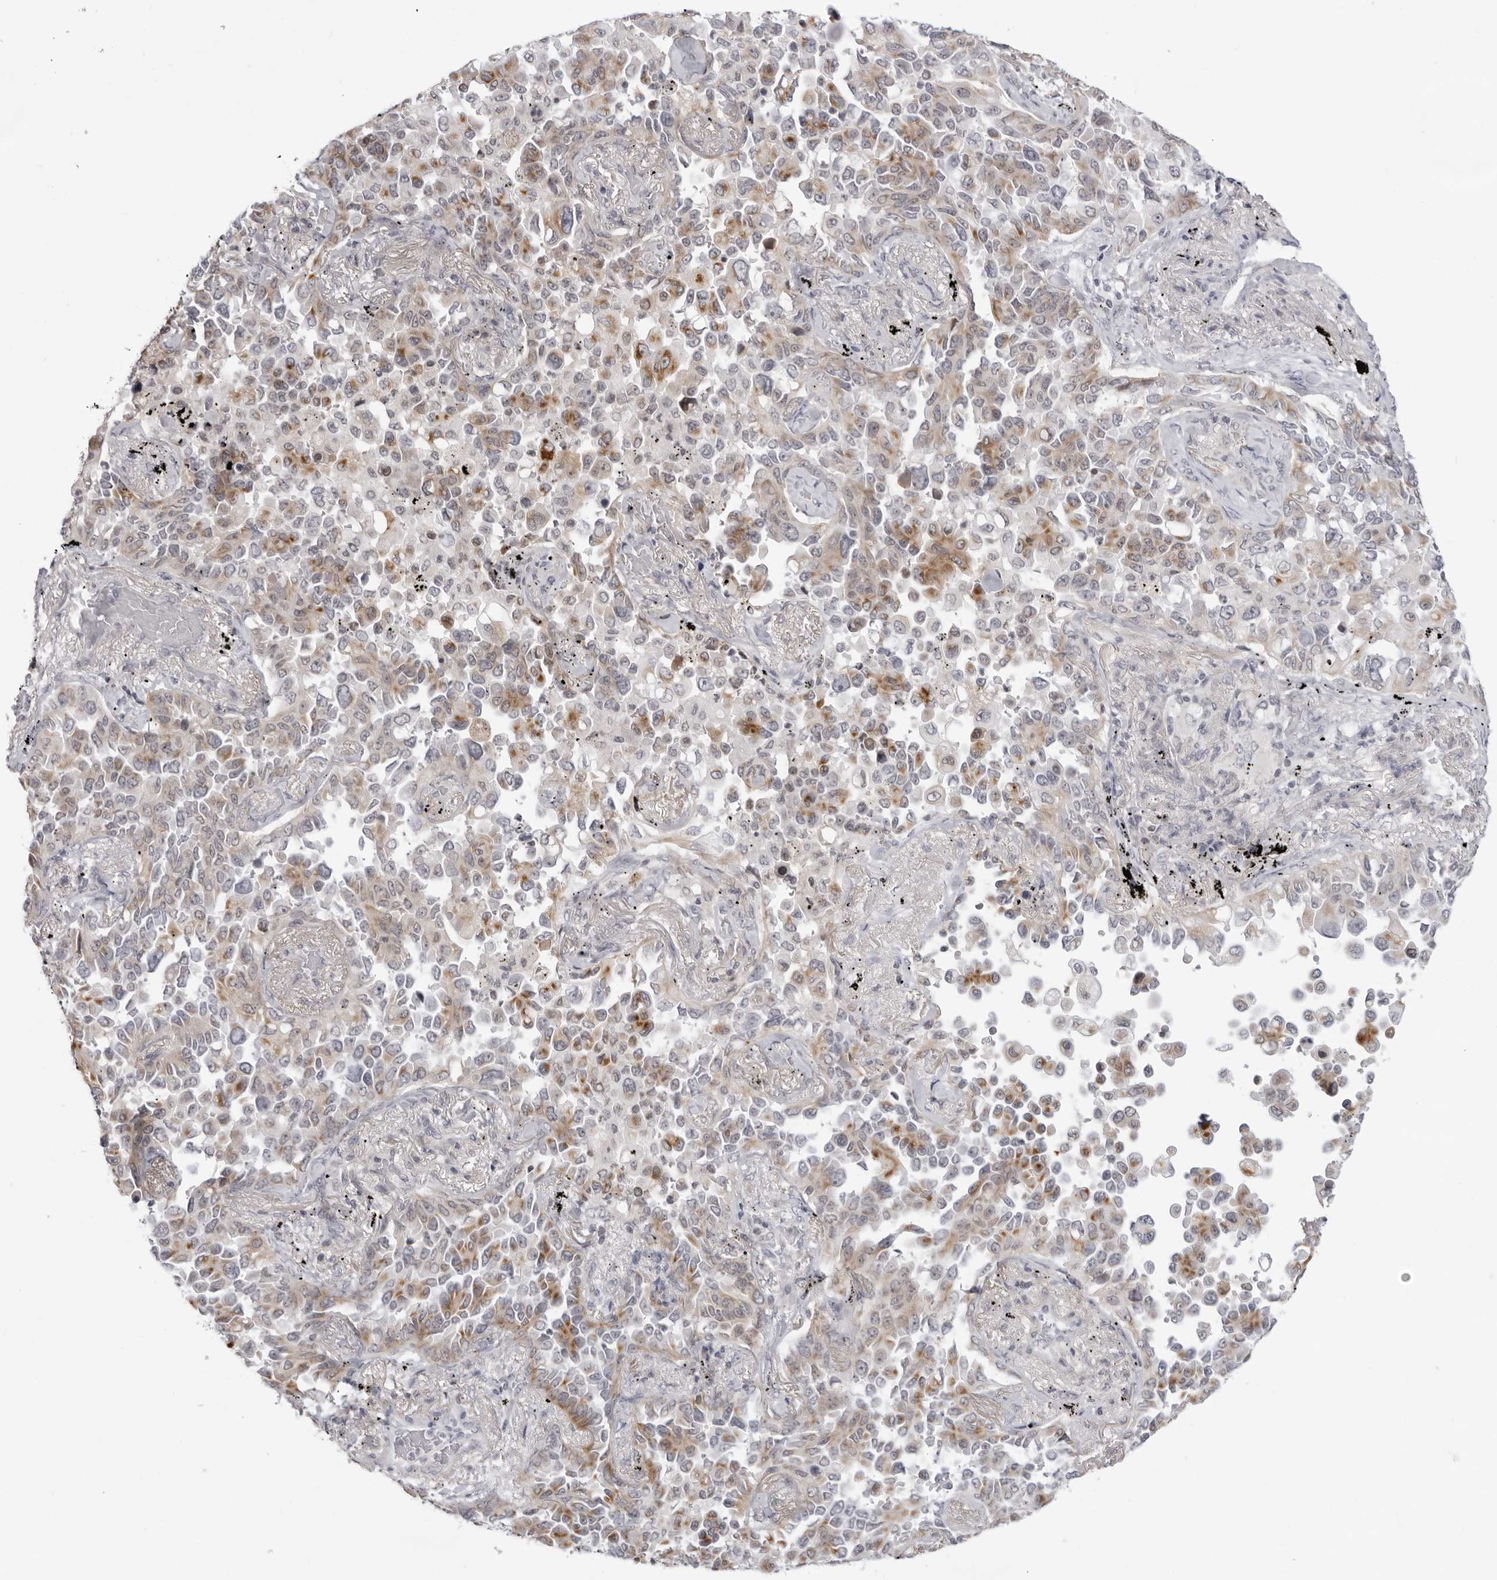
{"staining": {"intensity": "moderate", "quantity": "25%-75%", "location": "cytoplasmic/membranous"}, "tissue": "lung cancer", "cell_type": "Tumor cells", "image_type": "cancer", "snomed": [{"axis": "morphology", "description": "Adenocarcinoma, NOS"}, {"axis": "topography", "description": "Lung"}], "caption": "Brown immunohistochemical staining in adenocarcinoma (lung) demonstrates moderate cytoplasmic/membranous staining in approximately 25%-75% of tumor cells.", "gene": "ACP6", "patient": {"sex": "female", "age": 67}}